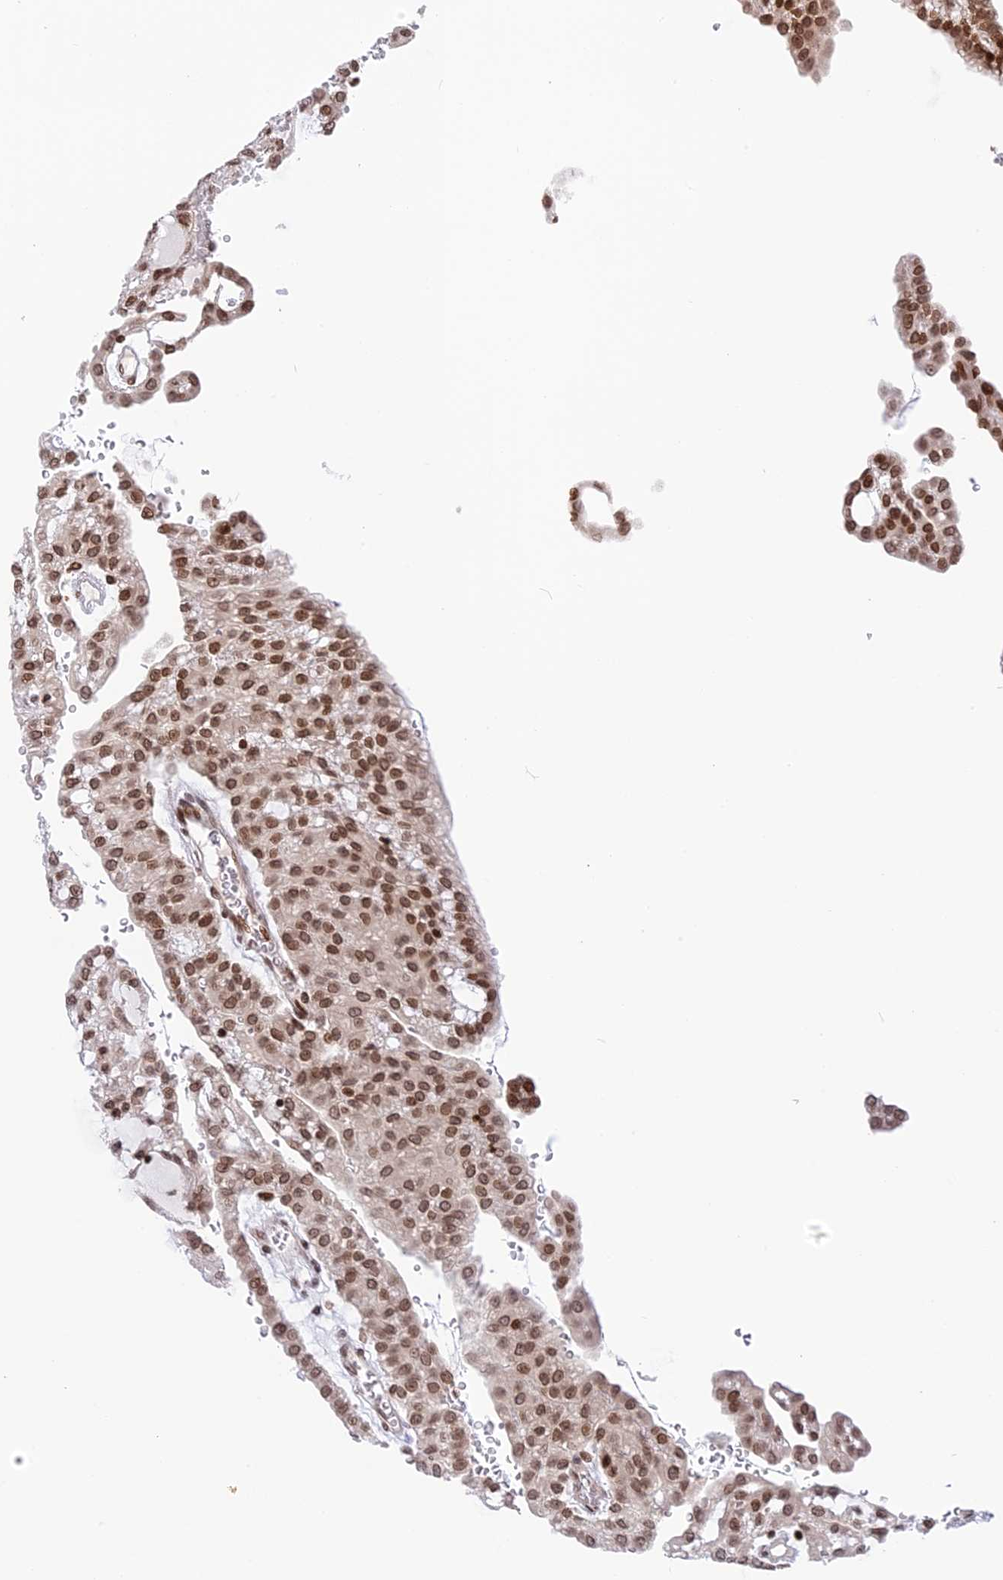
{"staining": {"intensity": "moderate", "quantity": ">75%", "location": "nuclear"}, "tissue": "renal cancer", "cell_type": "Tumor cells", "image_type": "cancer", "snomed": [{"axis": "morphology", "description": "Adenocarcinoma, NOS"}, {"axis": "topography", "description": "Kidney"}], "caption": "Immunohistochemistry image of renal cancer stained for a protein (brown), which demonstrates medium levels of moderate nuclear staining in about >75% of tumor cells.", "gene": "TET2", "patient": {"sex": "male", "age": 63}}